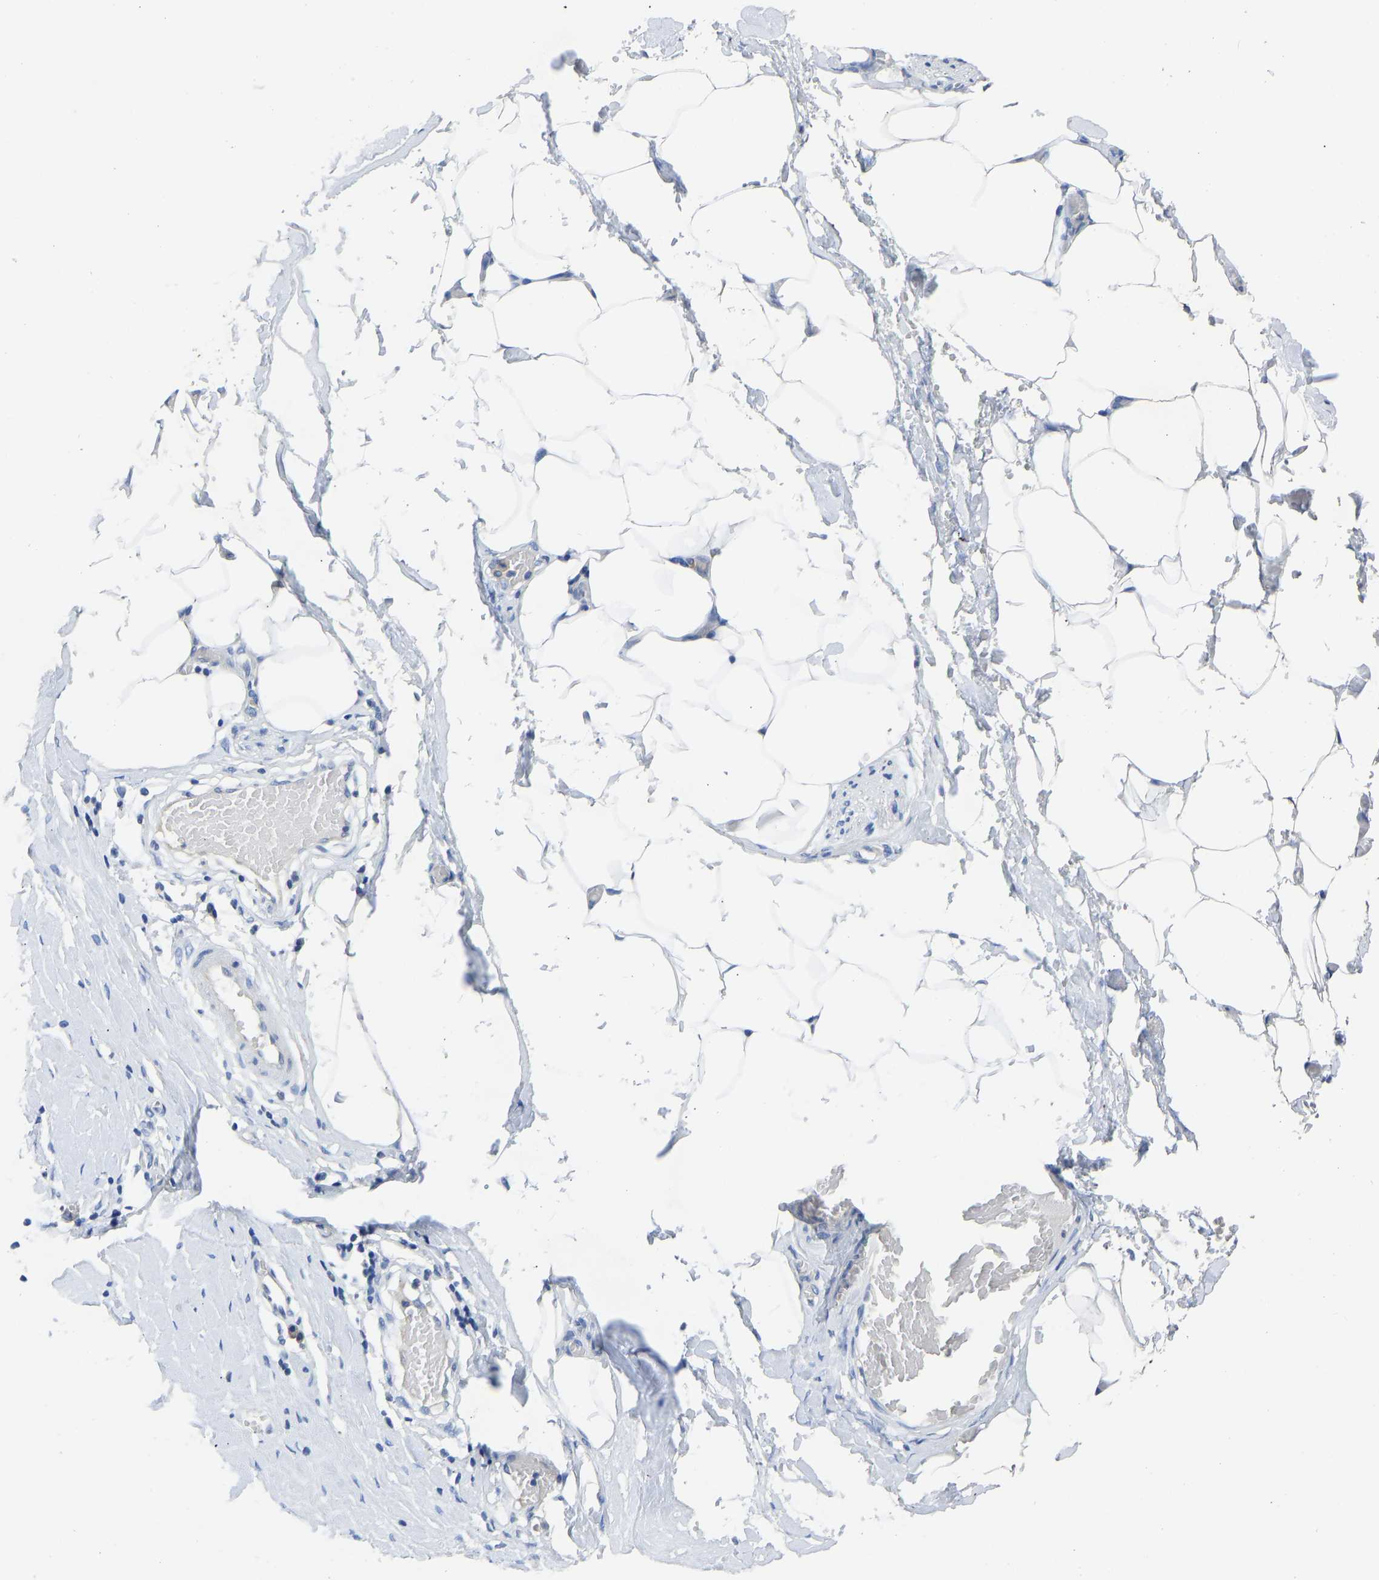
{"staining": {"intensity": "negative", "quantity": "none", "location": "none"}, "tissue": "adipose tissue", "cell_type": "Adipocytes", "image_type": "normal", "snomed": [{"axis": "morphology", "description": "Normal tissue, NOS"}, {"axis": "morphology", "description": "Adenocarcinoma, NOS"}, {"axis": "topography", "description": "Colon"}, {"axis": "topography", "description": "Peripheral nerve tissue"}], "caption": "This histopathology image is of normal adipose tissue stained with immunohistochemistry (IHC) to label a protein in brown with the nuclei are counter-stained blue. There is no staining in adipocytes.", "gene": "PPP3CA", "patient": {"sex": "male", "age": 14}}